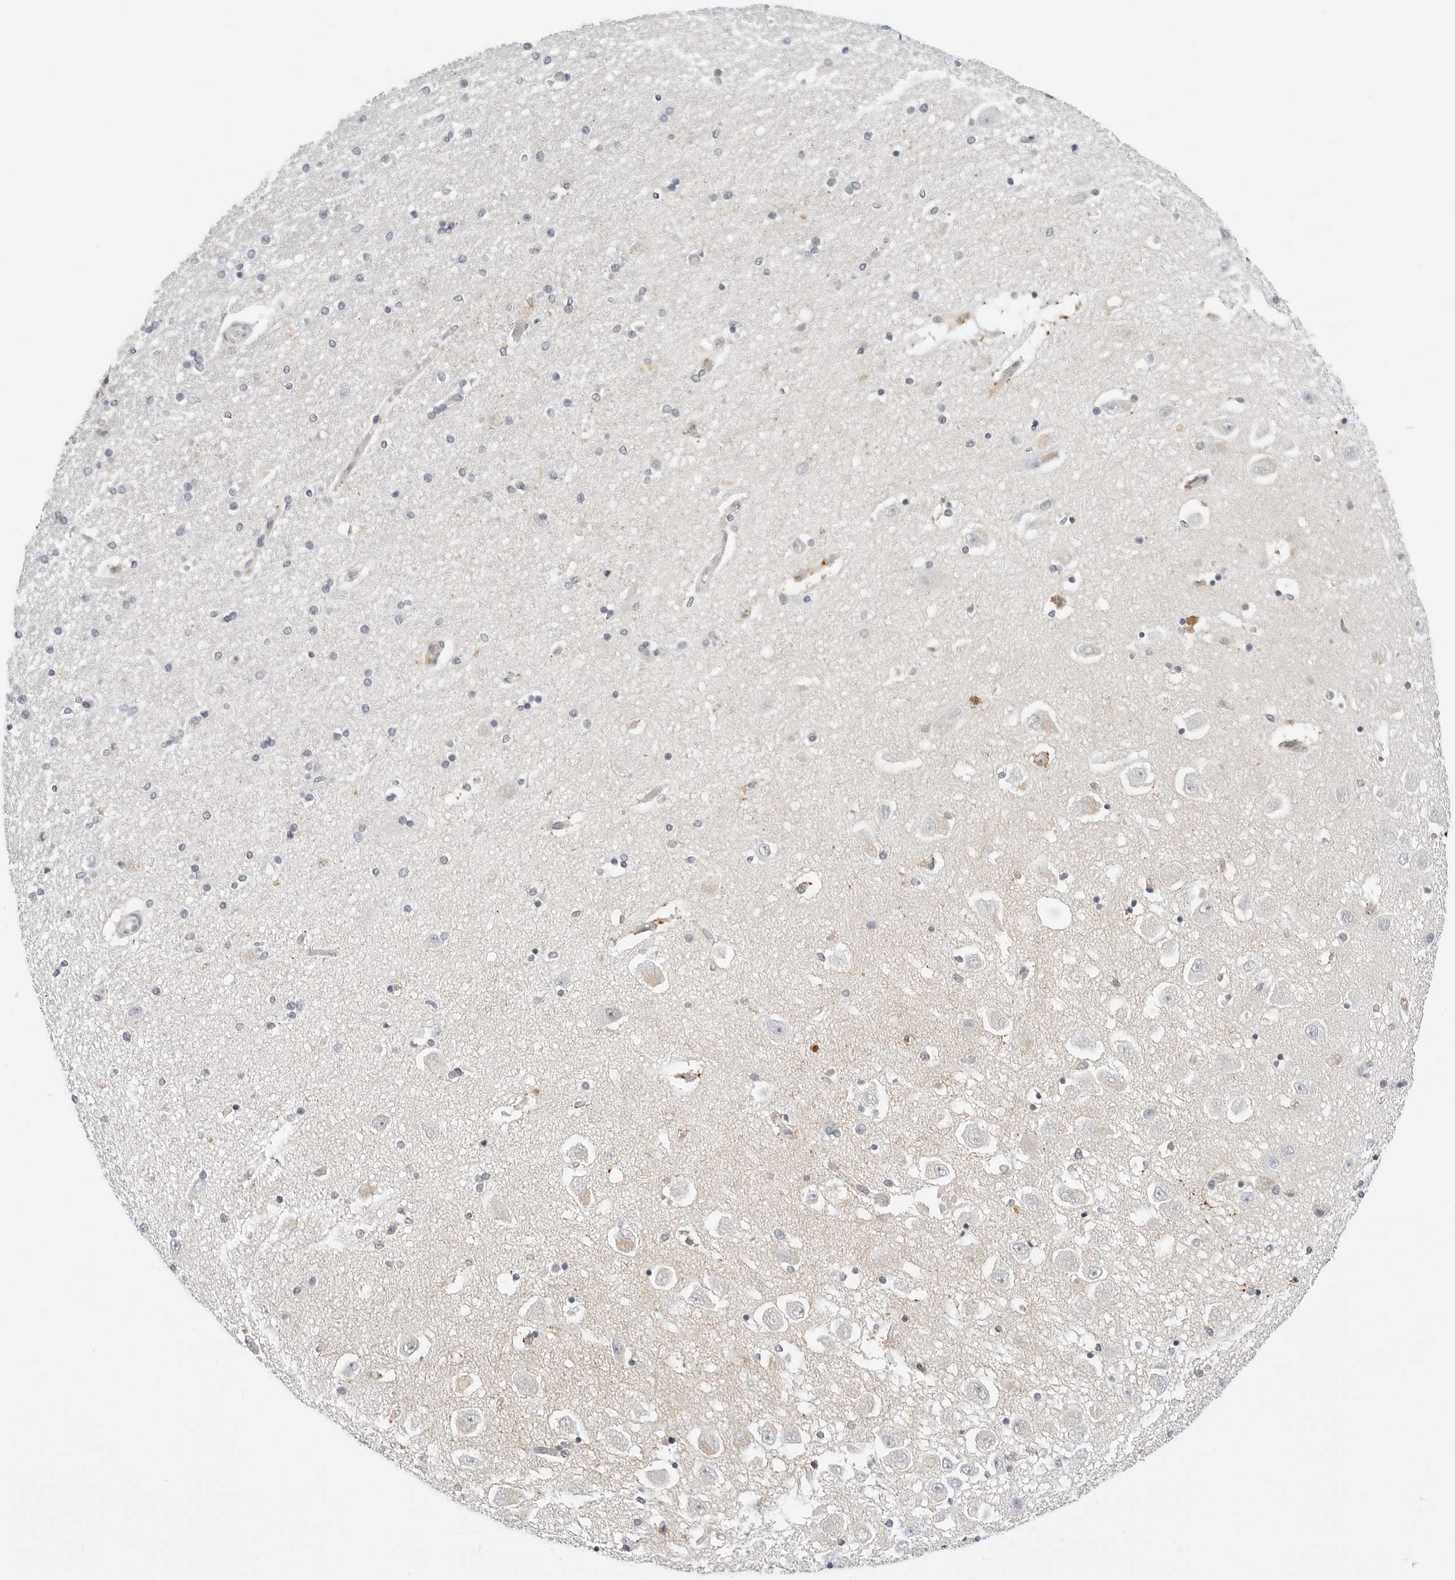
{"staining": {"intensity": "negative", "quantity": "none", "location": "none"}, "tissue": "hippocampus", "cell_type": "Glial cells", "image_type": "normal", "snomed": [{"axis": "morphology", "description": "Normal tissue, NOS"}, {"axis": "topography", "description": "Hippocampus"}], "caption": "This is an immunohistochemistry (IHC) photomicrograph of benign human hippocampus. There is no expression in glial cells.", "gene": "TSEN2", "patient": {"sex": "female", "age": 54}}